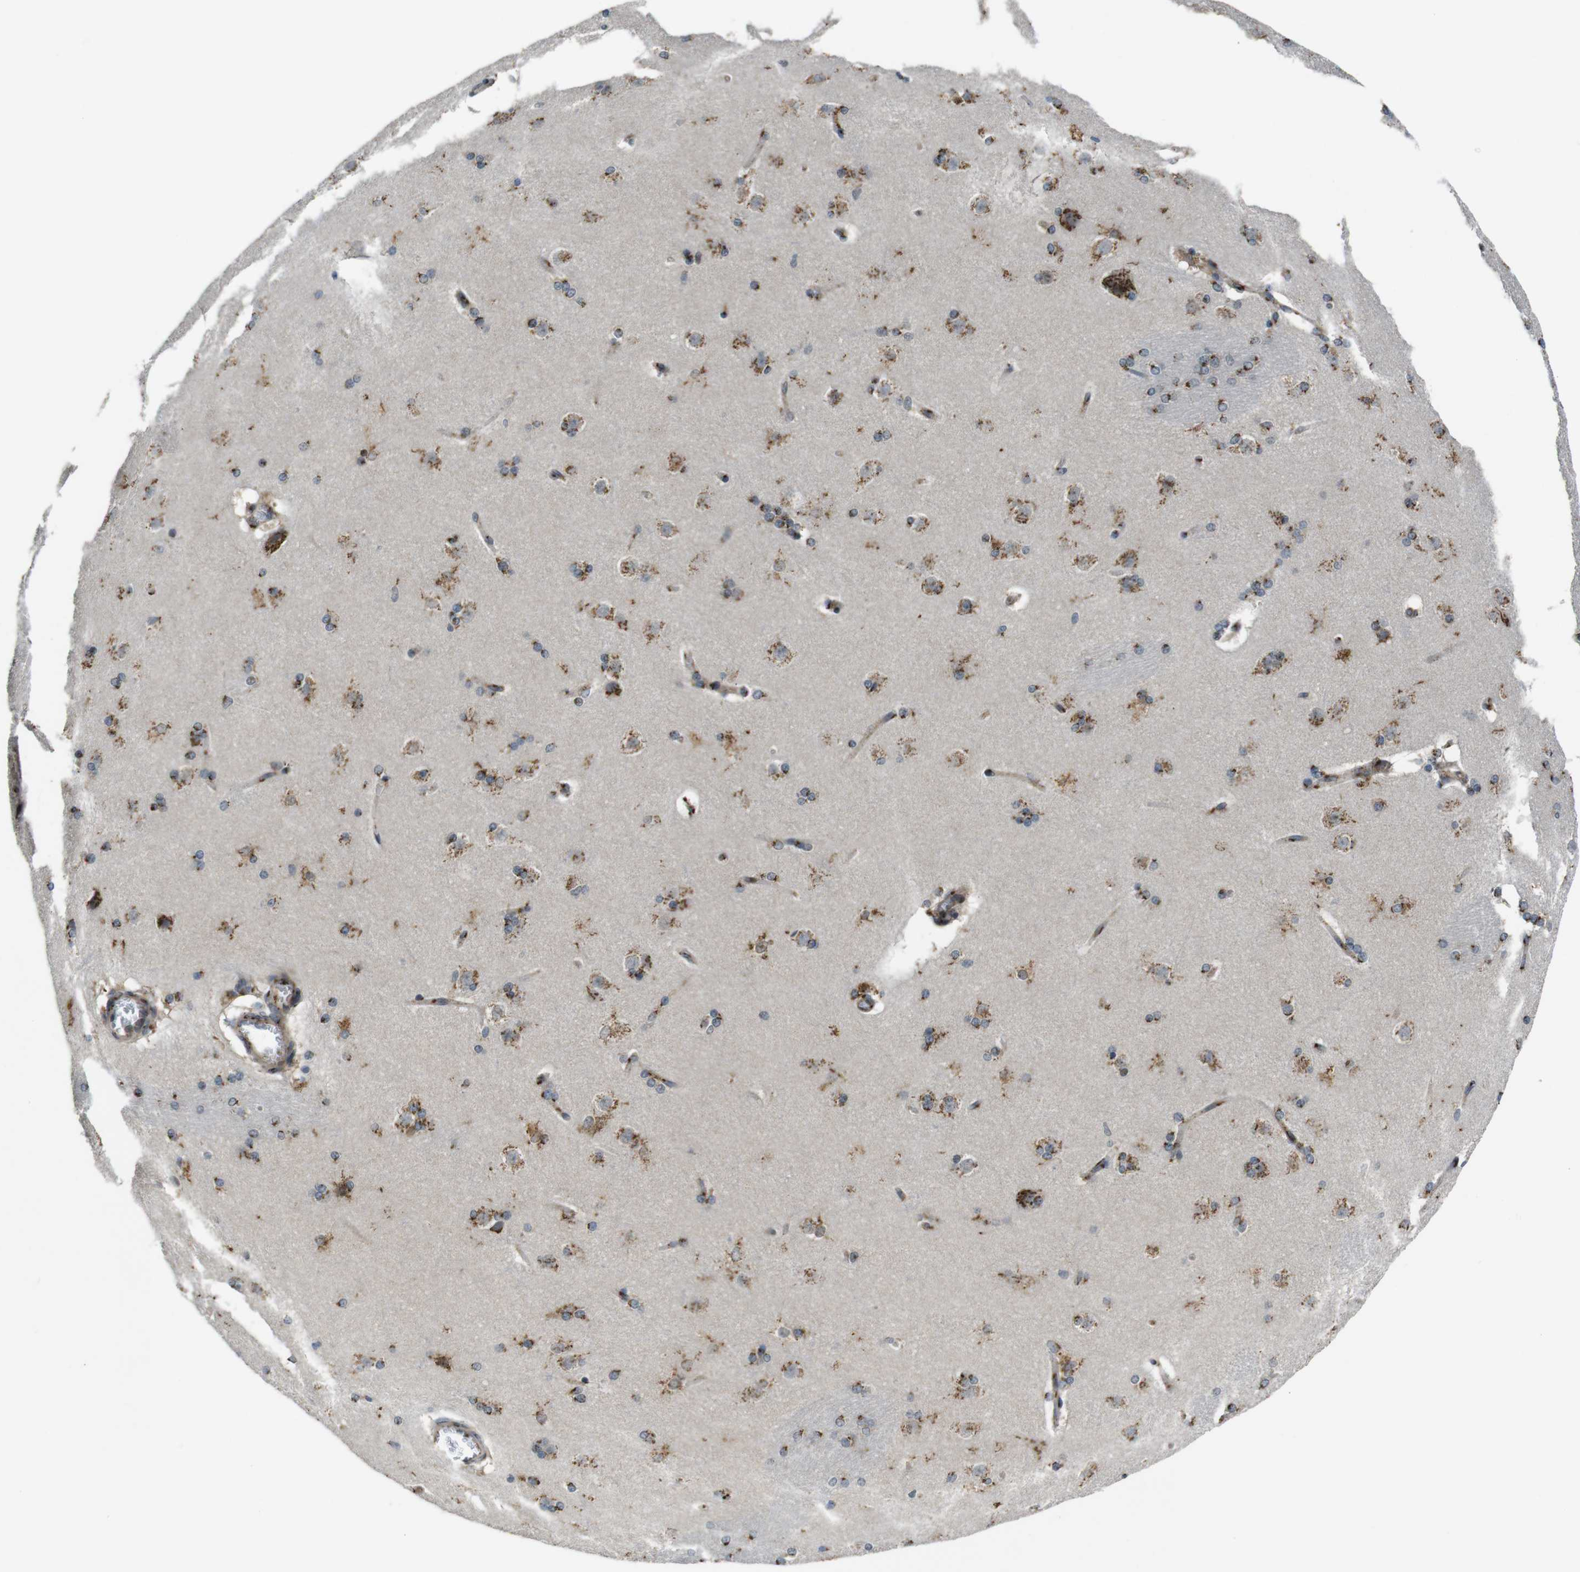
{"staining": {"intensity": "moderate", "quantity": ">75%", "location": "cytoplasmic/membranous"}, "tissue": "caudate", "cell_type": "Glial cells", "image_type": "normal", "snomed": [{"axis": "morphology", "description": "Normal tissue, NOS"}, {"axis": "topography", "description": "Lateral ventricle wall"}], "caption": "Immunohistochemistry (IHC) image of unremarkable caudate: caudate stained using immunohistochemistry (IHC) demonstrates medium levels of moderate protein expression localized specifically in the cytoplasmic/membranous of glial cells, appearing as a cytoplasmic/membranous brown color.", "gene": "ZFPL1", "patient": {"sex": "female", "age": 19}}